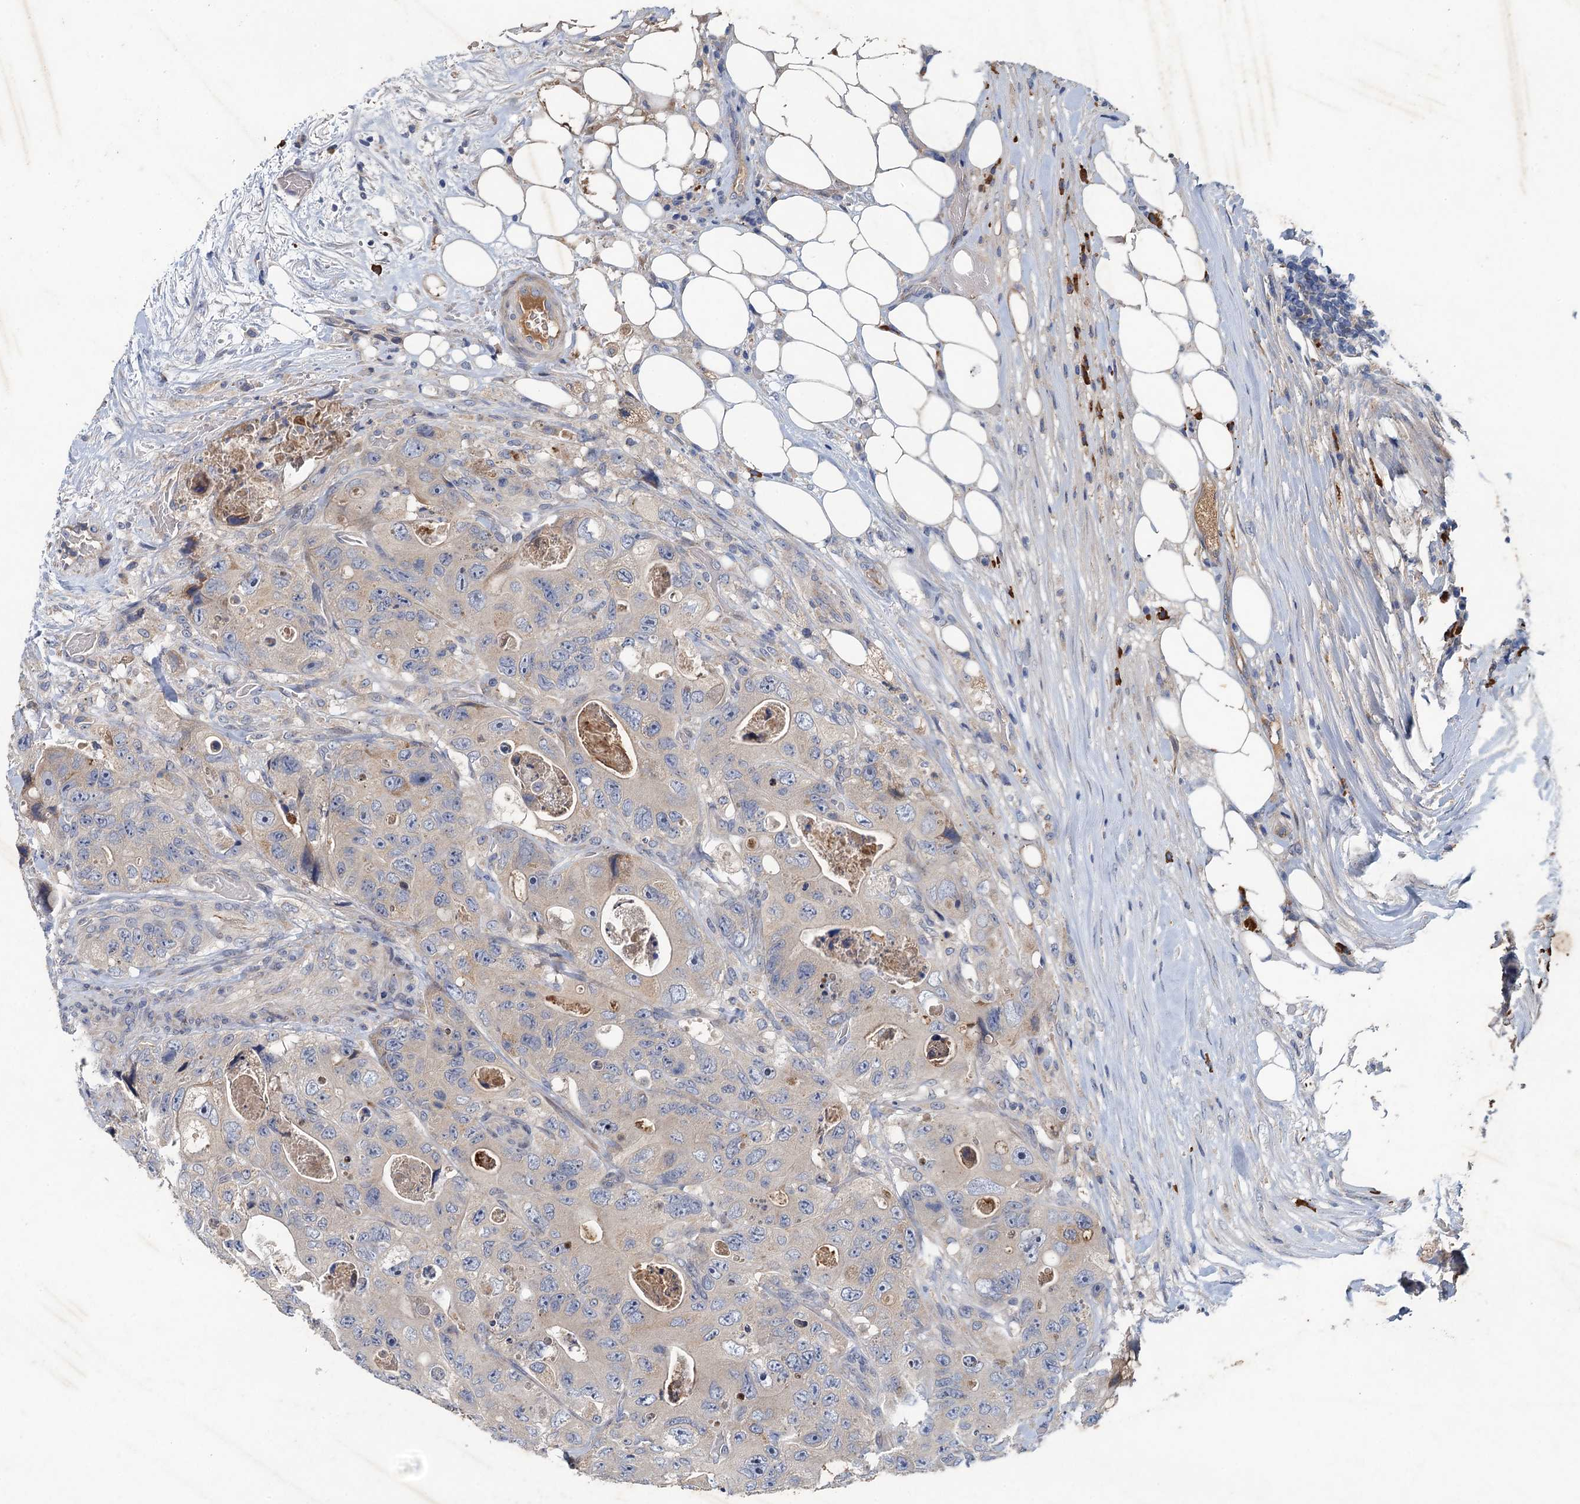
{"staining": {"intensity": "weak", "quantity": "25%-75%", "location": "cytoplasmic/membranous"}, "tissue": "colorectal cancer", "cell_type": "Tumor cells", "image_type": "cancer", "snomed": [{"axis": "morphology", "description": "Adenocarcinoma, NOS"}, {"axis": "topography", "description": "Colon"}], "caption": "A high-resolution micrograph shows immunohistochemistry (IHC) staining of adenocarcinoma (colorectal), which displays weak cytoplasmic/membranous positivity in about 25%-75% of tumor cells.", "gene": "TPCN1", "patient": {"sex": "female", "age": 46}}